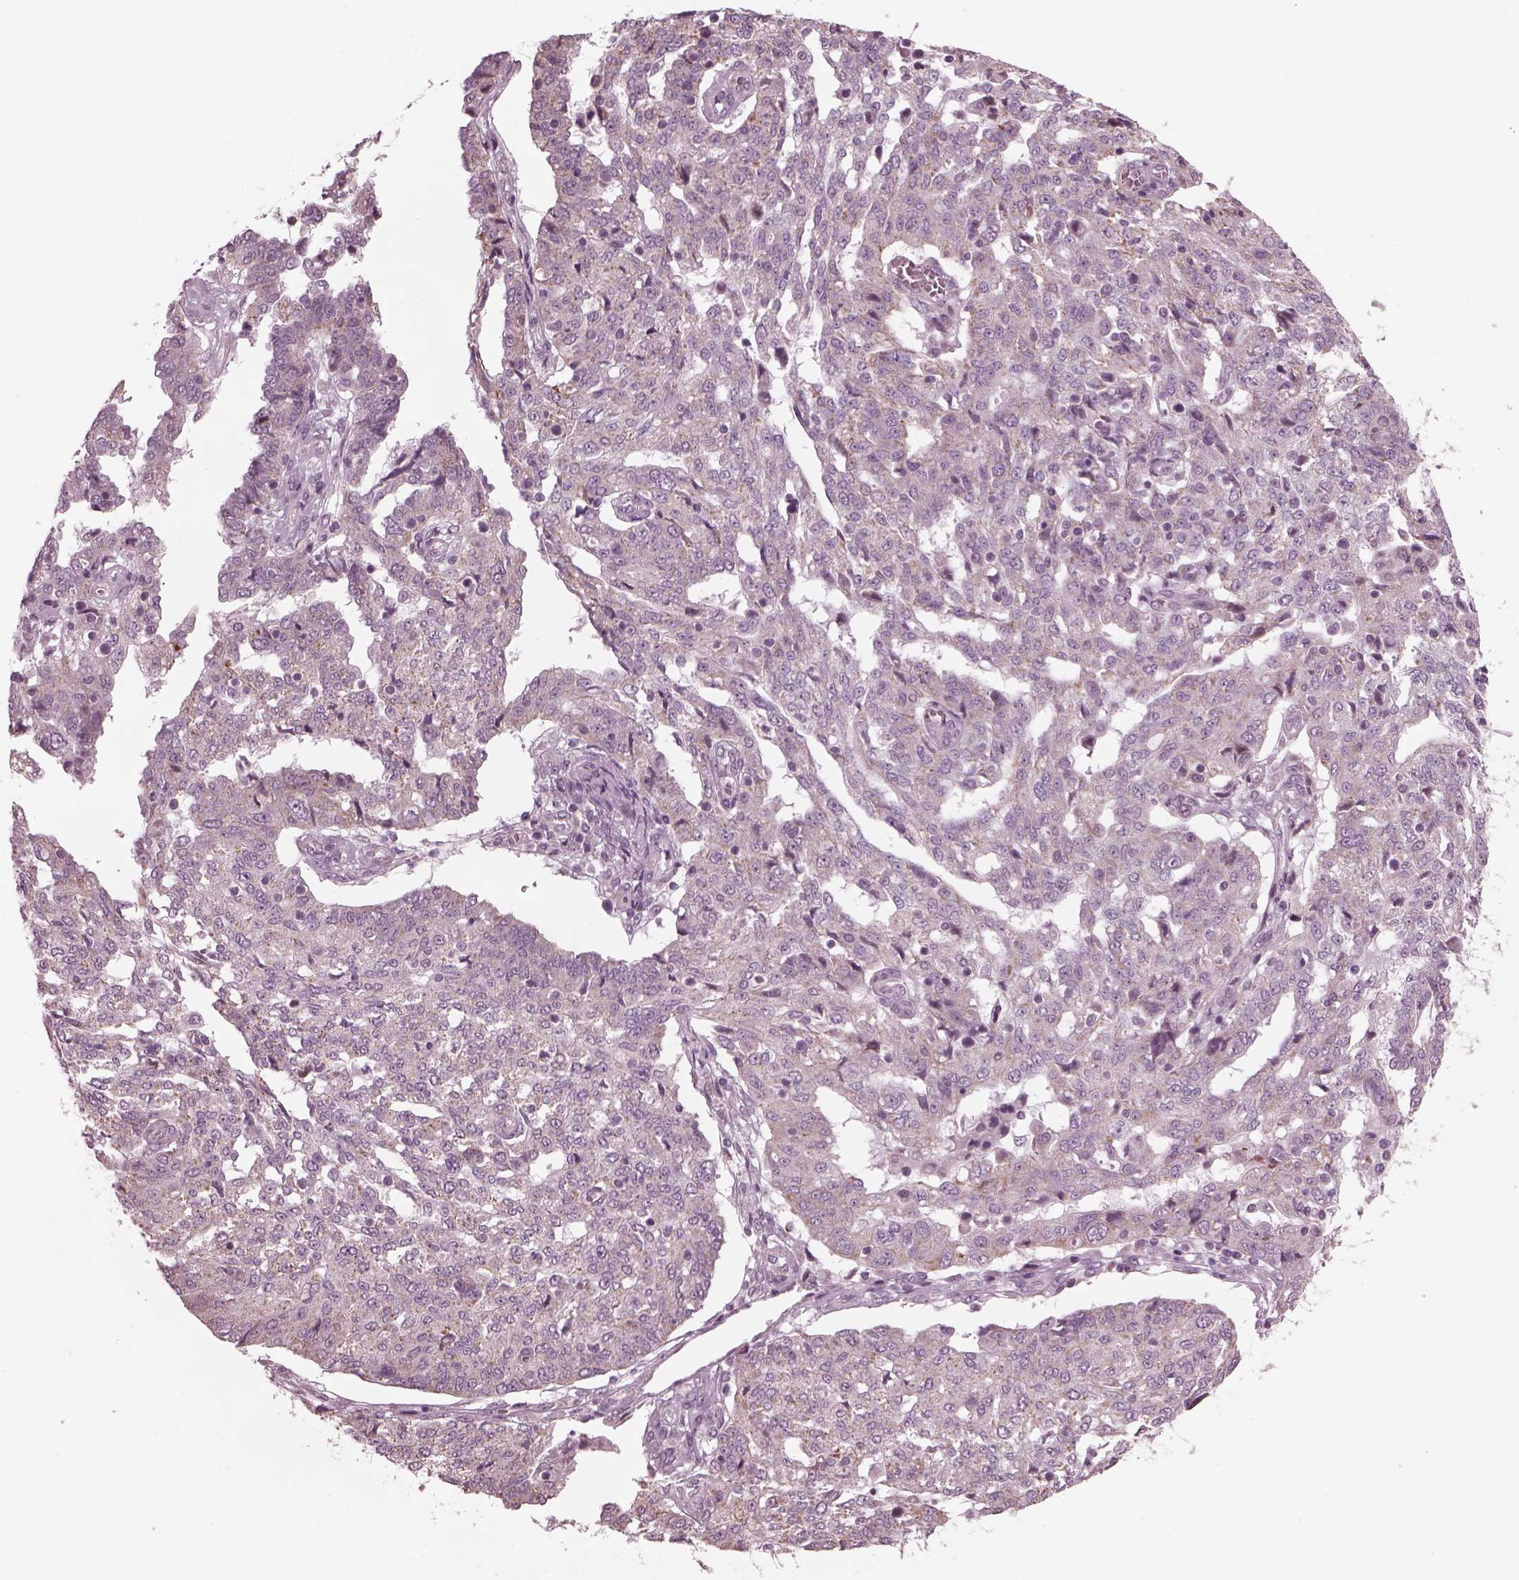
{"staining": {"intensity": "negative", "quantity": "none", "location": "none"}, "tissue": "ovarian cancer", "cell_type": "Tumor cells", "image_type": "cancer", "snomed": [{"axis": "morphology", "description": "Cystadenocarcinoma, serous, NOS"}, {"axis": "topography", "description": "Ovary"}], "caption": "Tumor cells are negative for brown protein staining in ovarian serous cystadenocarcinoma.", "gene": "CELSR3", "patient": {"sex": "female", "age": 67}}